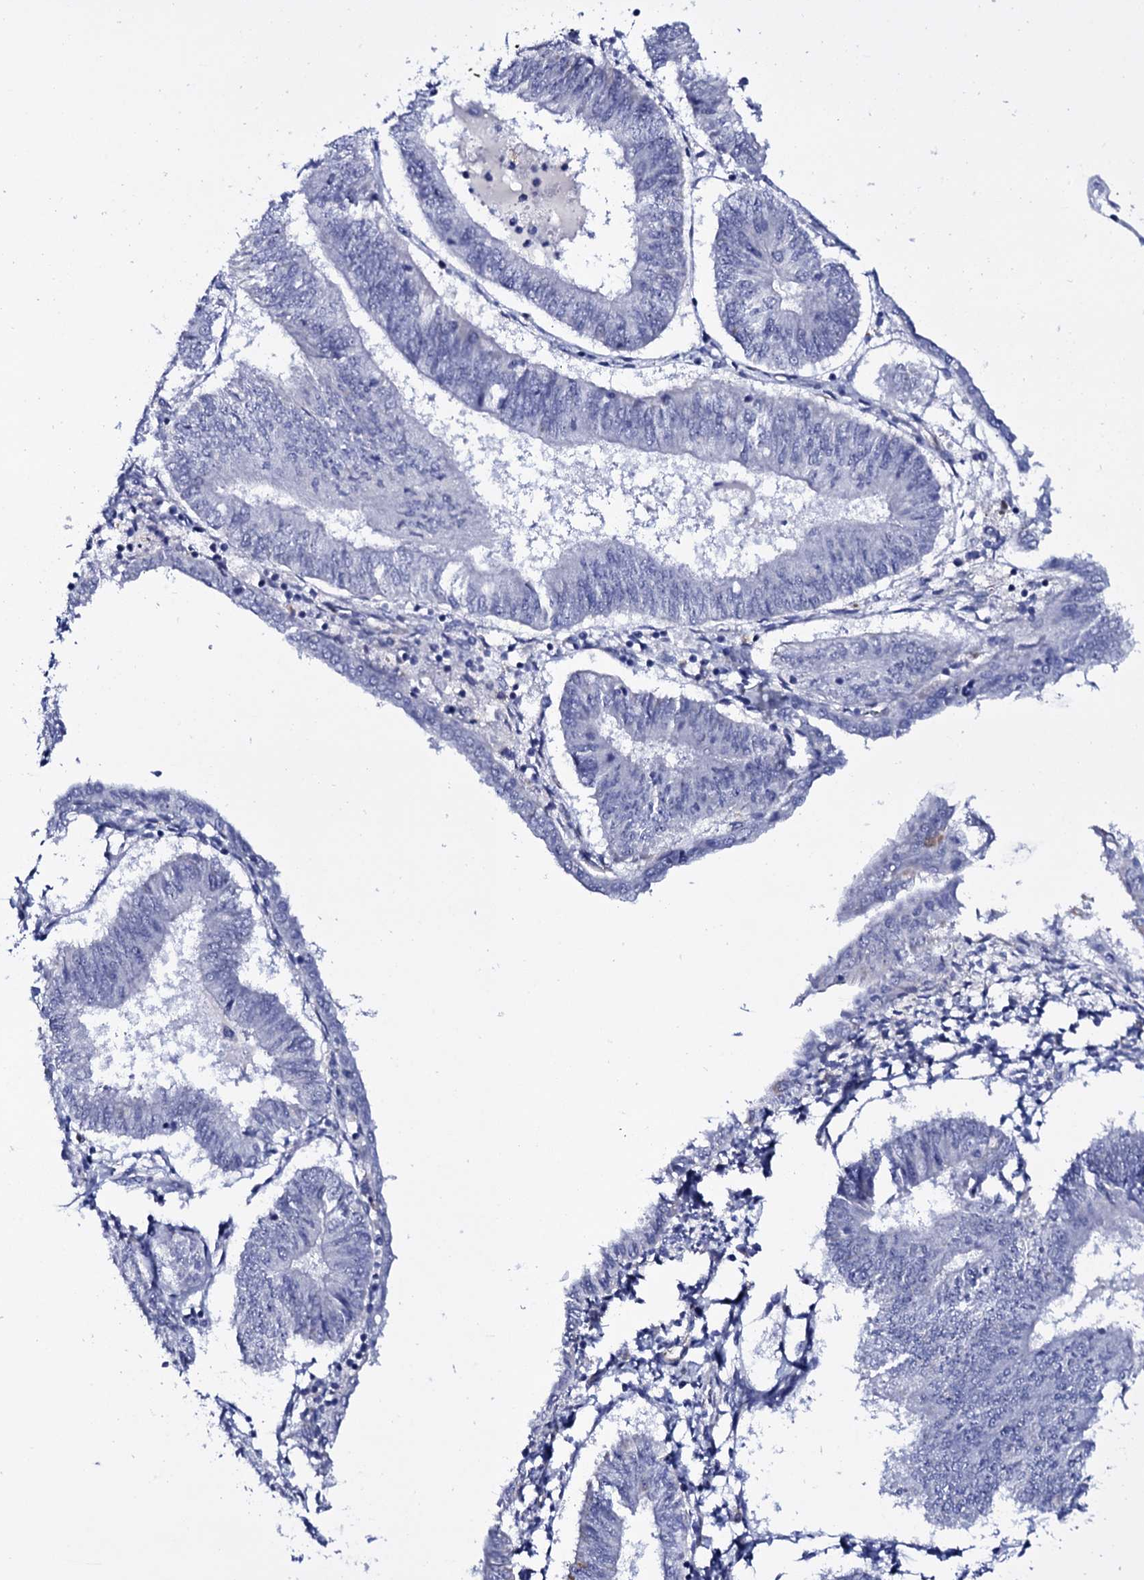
{"staining": {"intensity": "negative", "quantity": "none", "location": "none"}, "tissue": "endometrial cancer", "cell_type": "Tumor cells", "image_type": "cancer", "snomed": [{"axis": "morphology", "description": "Adenocarcinoma, NOS"}, {"axis": "topography", "description": "Endometrium"}], "caption": "This is an IHC photomicrograph of endometrial adenocarcinoma. There is no expression in tumor cells.", "gene": "ITPRID2", "patient": {"sex": "female", "age": 58}}